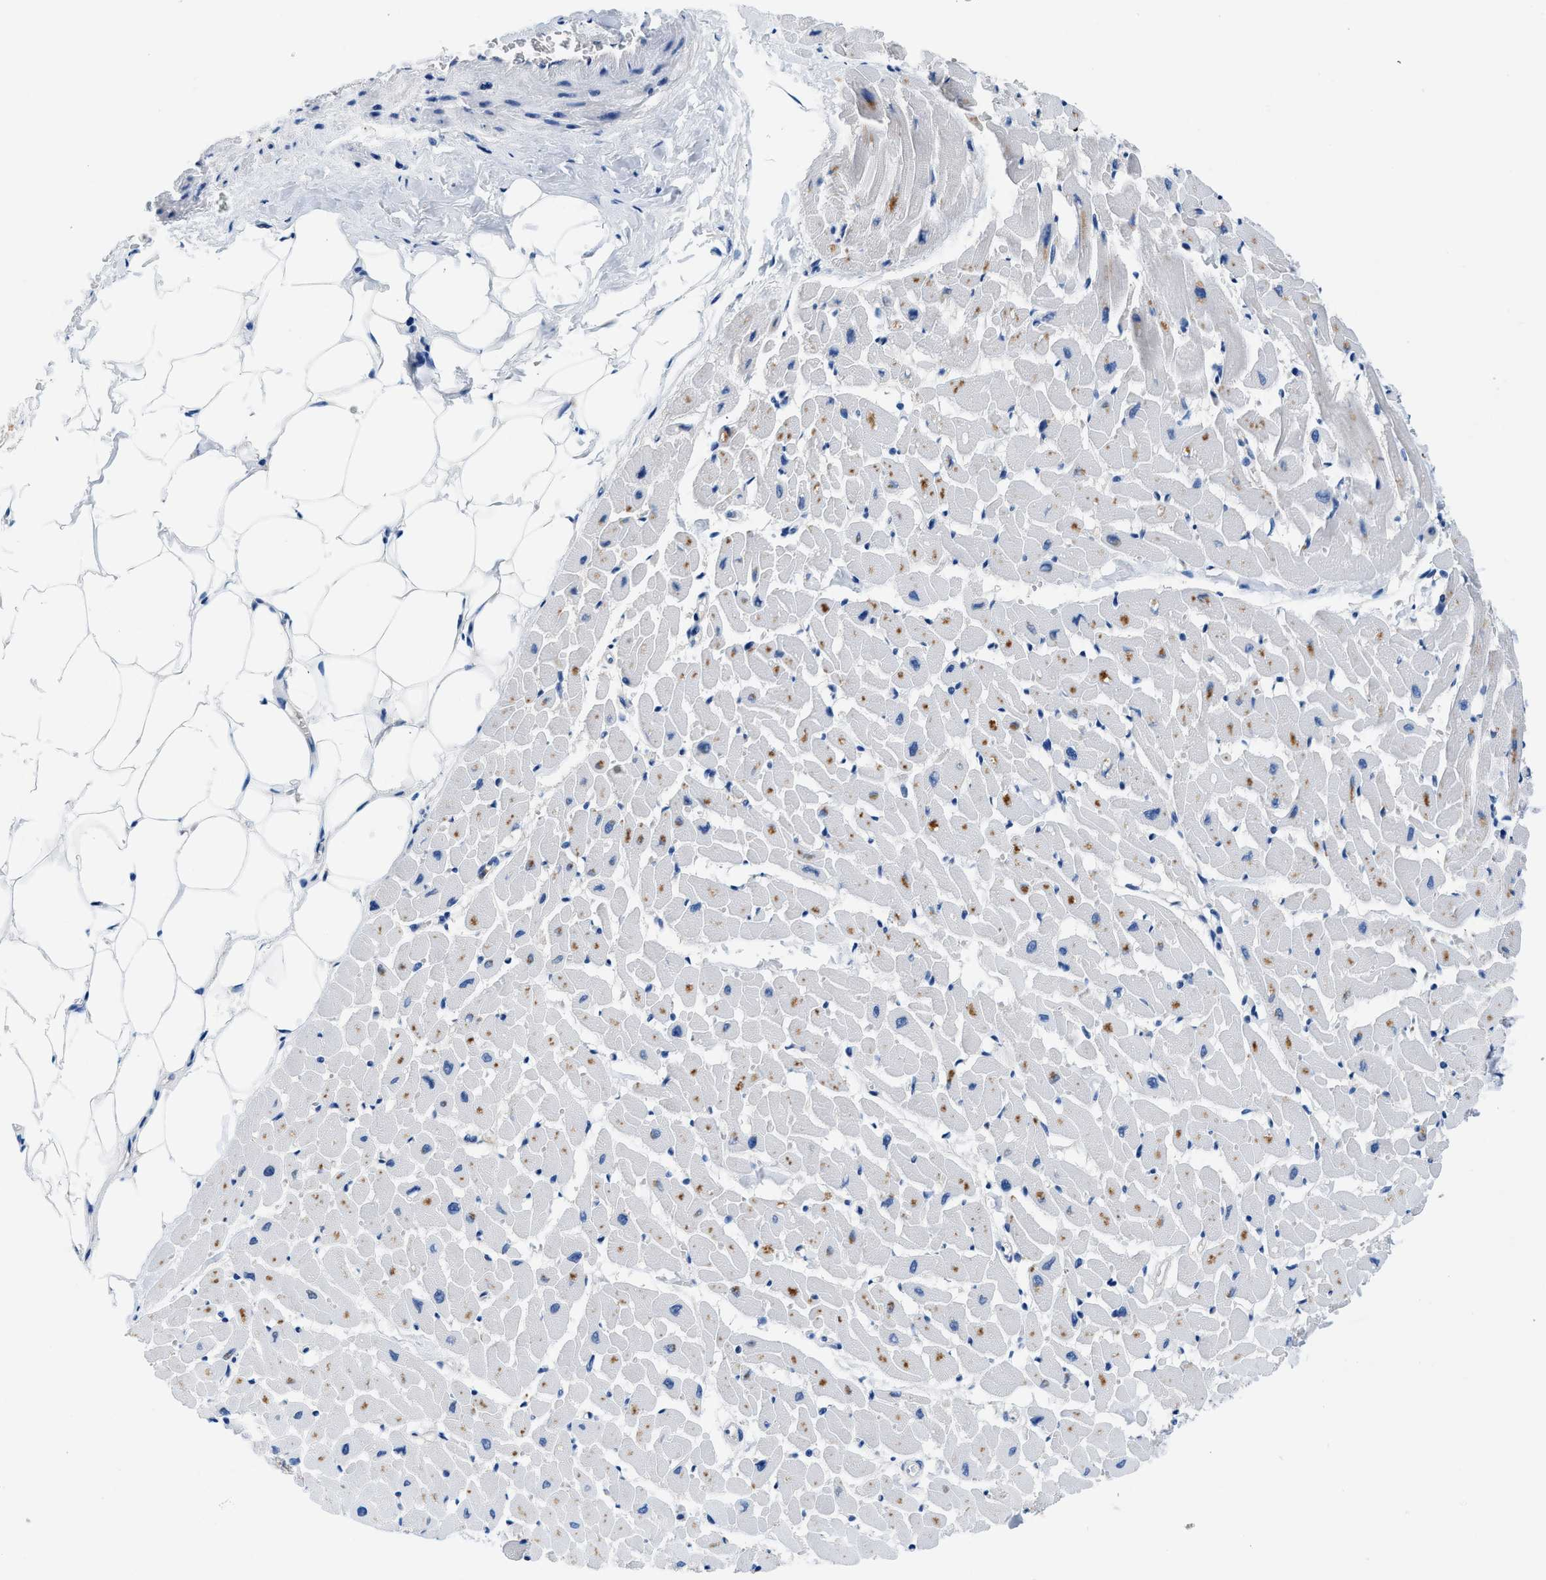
{"staining": {"intensity": "moderate", "quantity": "25%-75%", "location": "cytoplasmic/membranous"}, "tissue": "heart muscle", "cell_type": "Cardiomyocytes", "image_type": "normal", "snomed": [{"axis": "morphology", "description": "Normal tissue, NOS"}, {"axis": "topography", "description": "Heart"}], "caption": "Protein positivity by immunohistochemistry demonstrates moderate cytoplasmic/membranous positivity in approximately 25%-75% of cardiomyocytes in normal heart muscle. (Stains: DAB in brown, nuclei in blue, Microscopy: brightfield microscopy at high magnification).", "gene": "FADS6", "patient": {"sex": "female", "age": 19}}